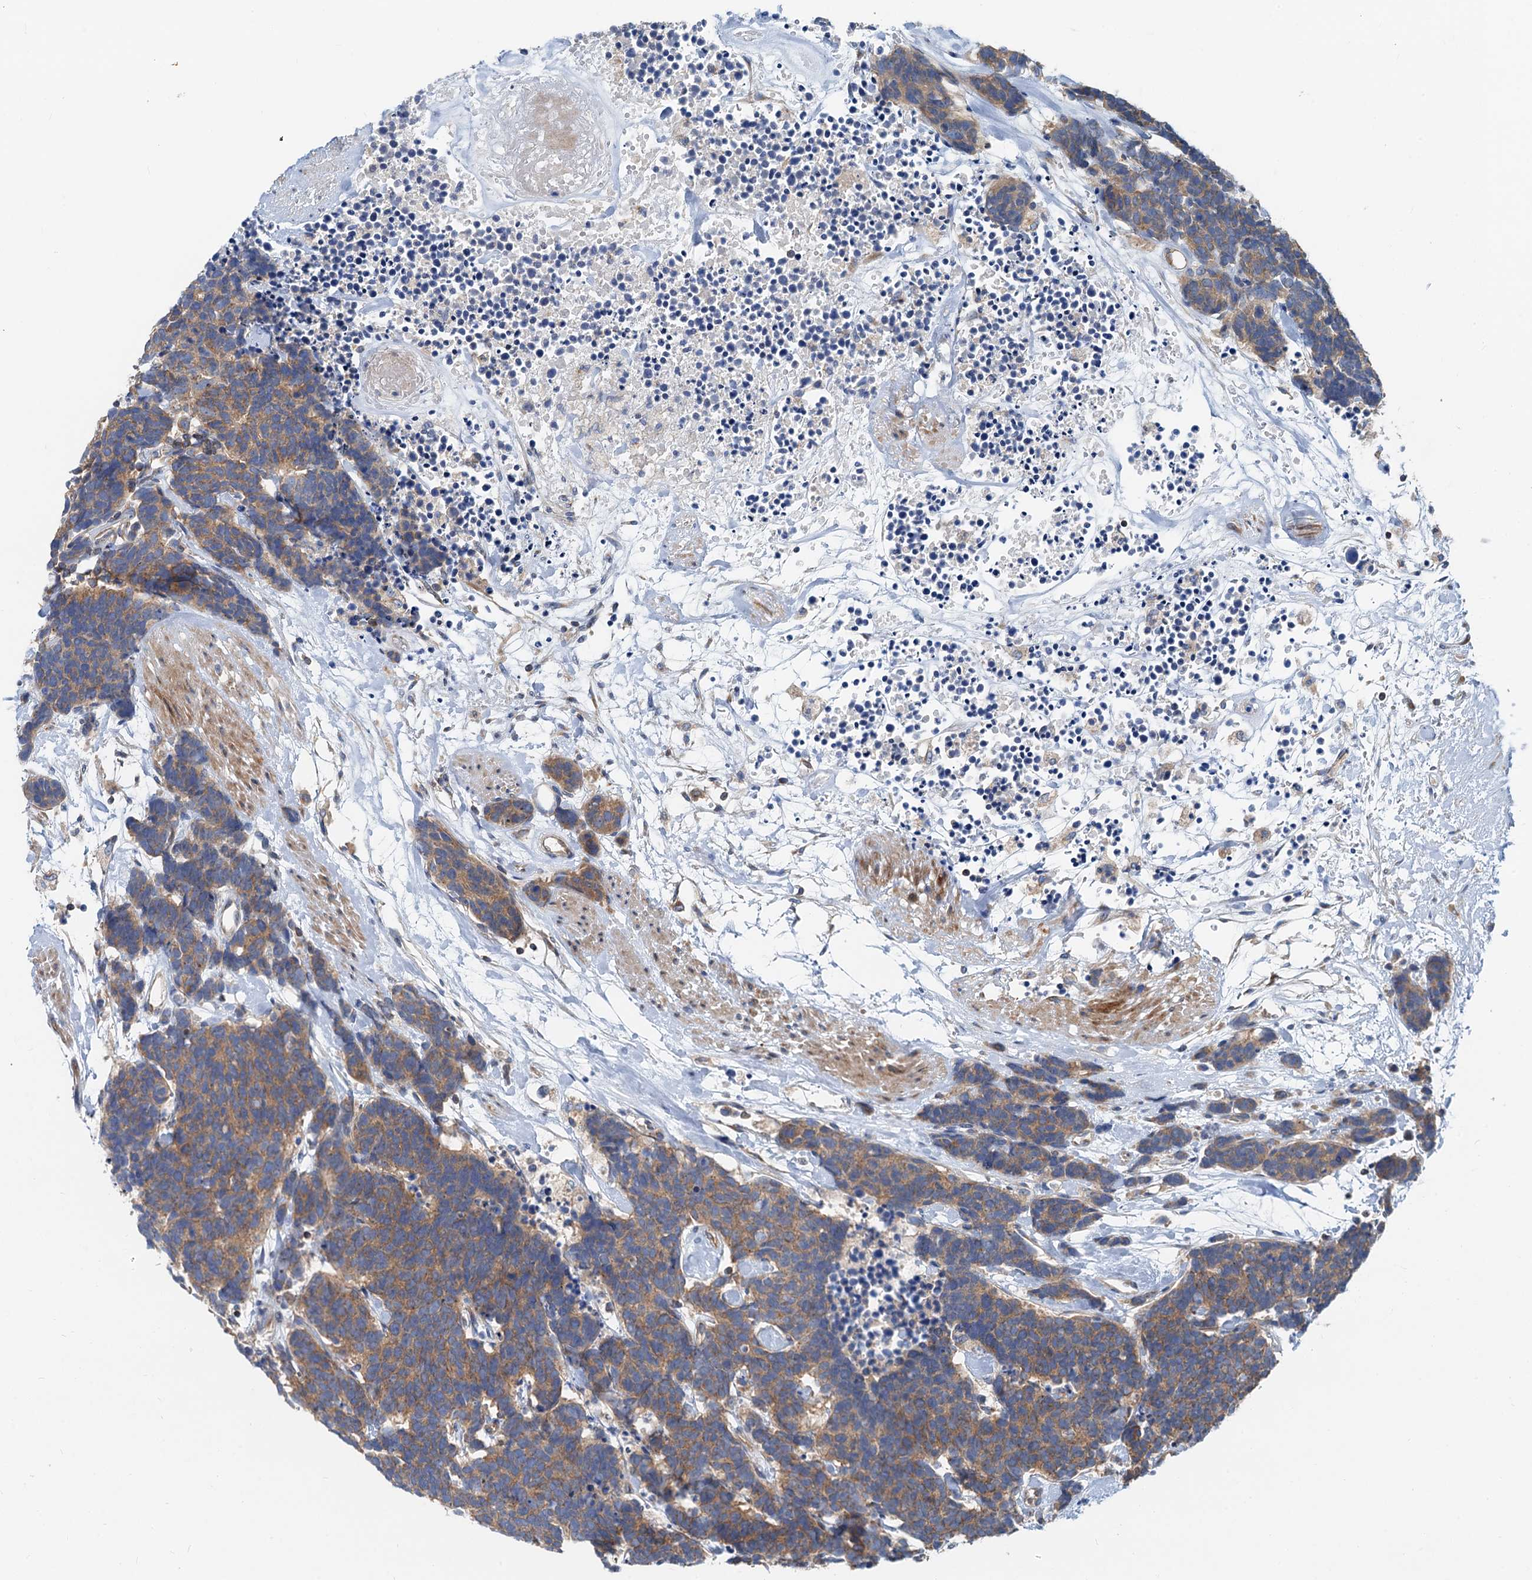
{"staining": {"intensity": "moderate", "quantity": ">75%", "location": "cytoplasmic/membranous"}, "tissue": "carcinoid", "cell_type": "Tumor cells", "image_type": "cancer", "snomed": [{"axis": "morphology", "description": "Carcinoma, NOS"}, {"axis": "morphology", "description": "Carcinoid, malignant, NOS"}, {"axis": "topography", "description": "Urinary bladder"}], "caption": "Carcinoid (malignant) was stained to show a protein in brown. There is medium levels of moderate cytoplasmic/membranous staining in approximately >75% of tumor cells.", "gene": "ANKRD26", "patient": {"sex": "male", "age": 57}}